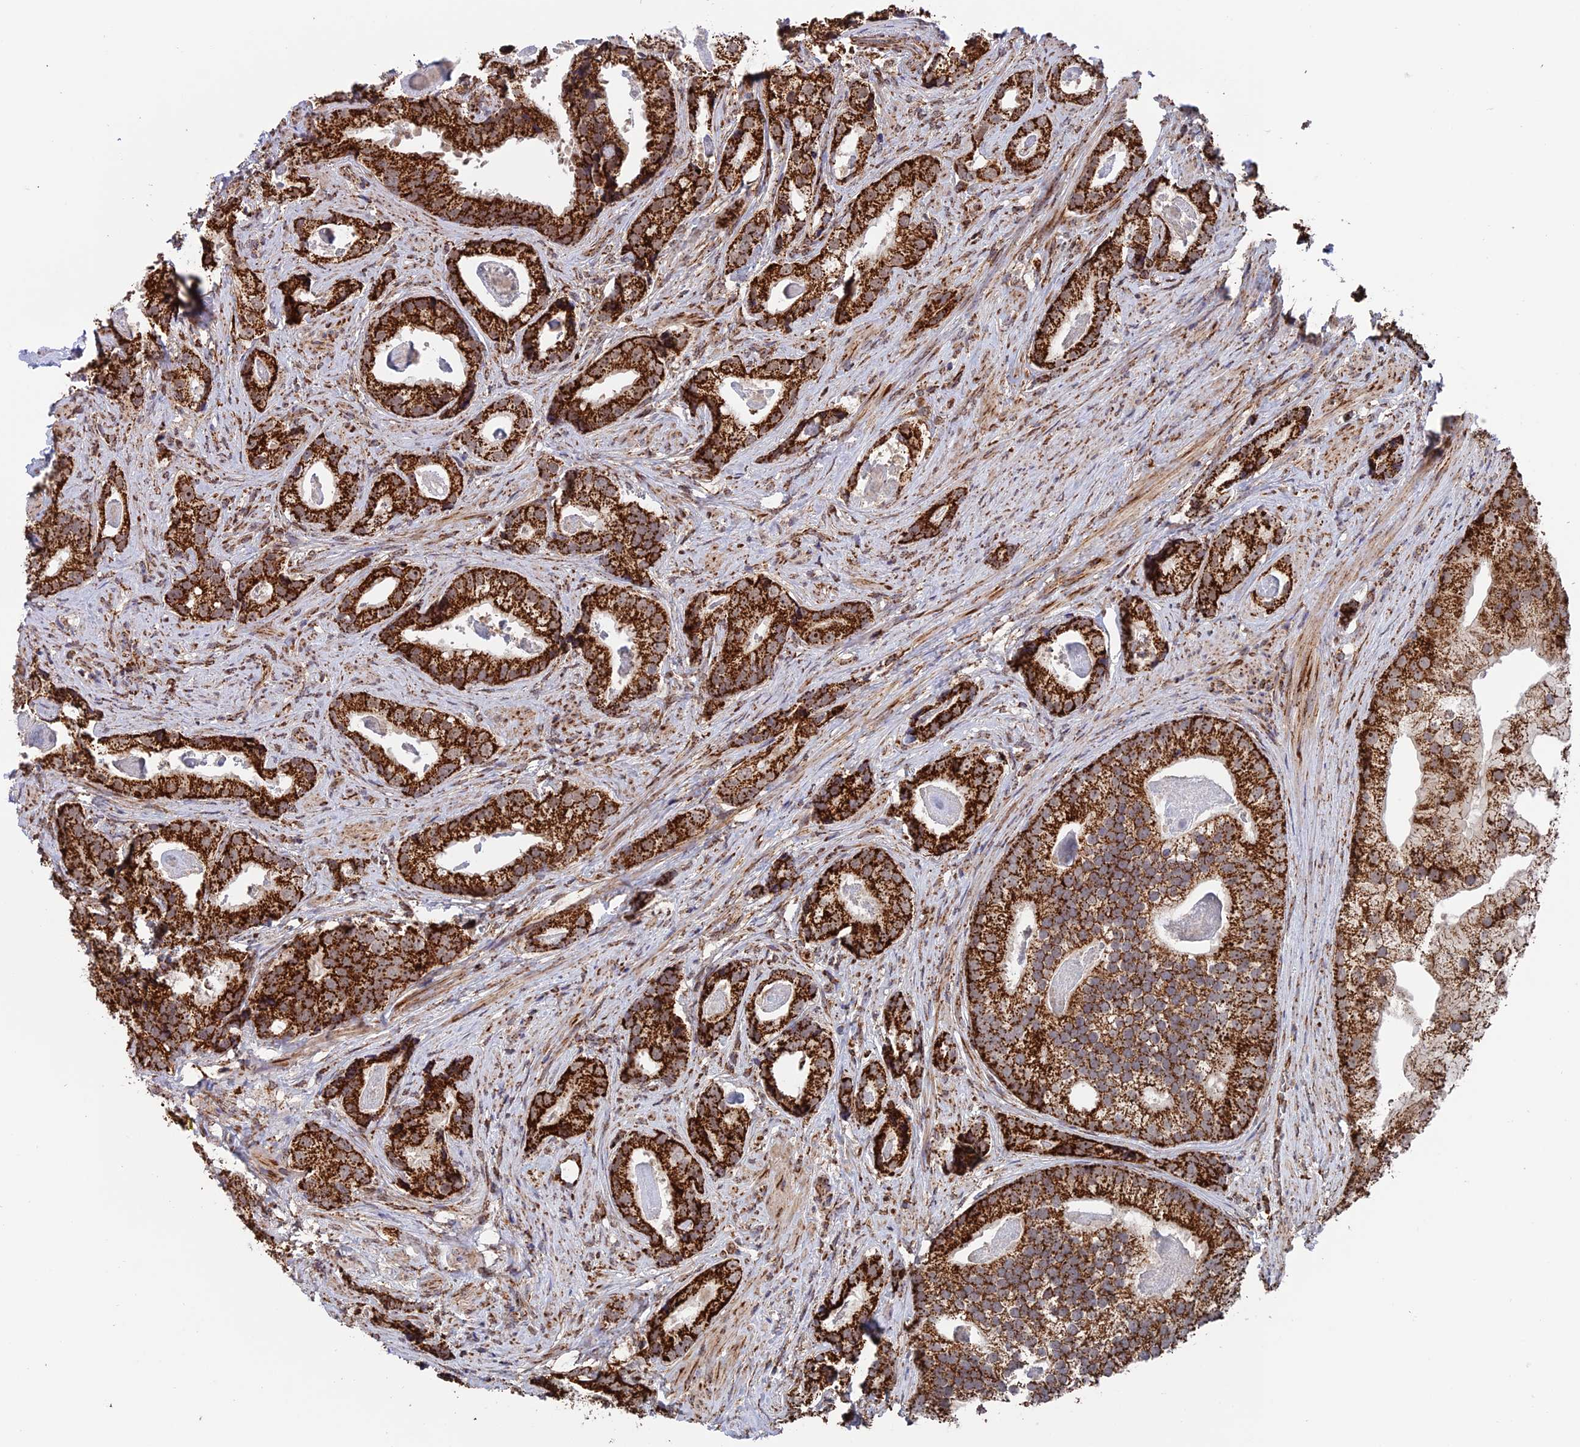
{"staining": {"intensity": "strong", "quantity": ">75%", "location": "cytoplasmic/membranous"}, "tissue": "prostate cancer", "cell_type": "Tumor cells", "image_type": "cancer", "snomed": [{"axis": "morphology", "description": "Adenocarcinoma, Low grade"}, {"axis": "topography", "description": "Prostate"}], "caption": "Immunohistochemical staining of prostate cancer (adenocarcinoma (low-grade)) displays high levels of strong cytoplasmic/membranous protein positivity in approximately >75% of tumor cells. (IHC, brightfield microscopy, high magnification).", "gene": "DTYMK", "patient": {"sex": "male", "age": 71}}